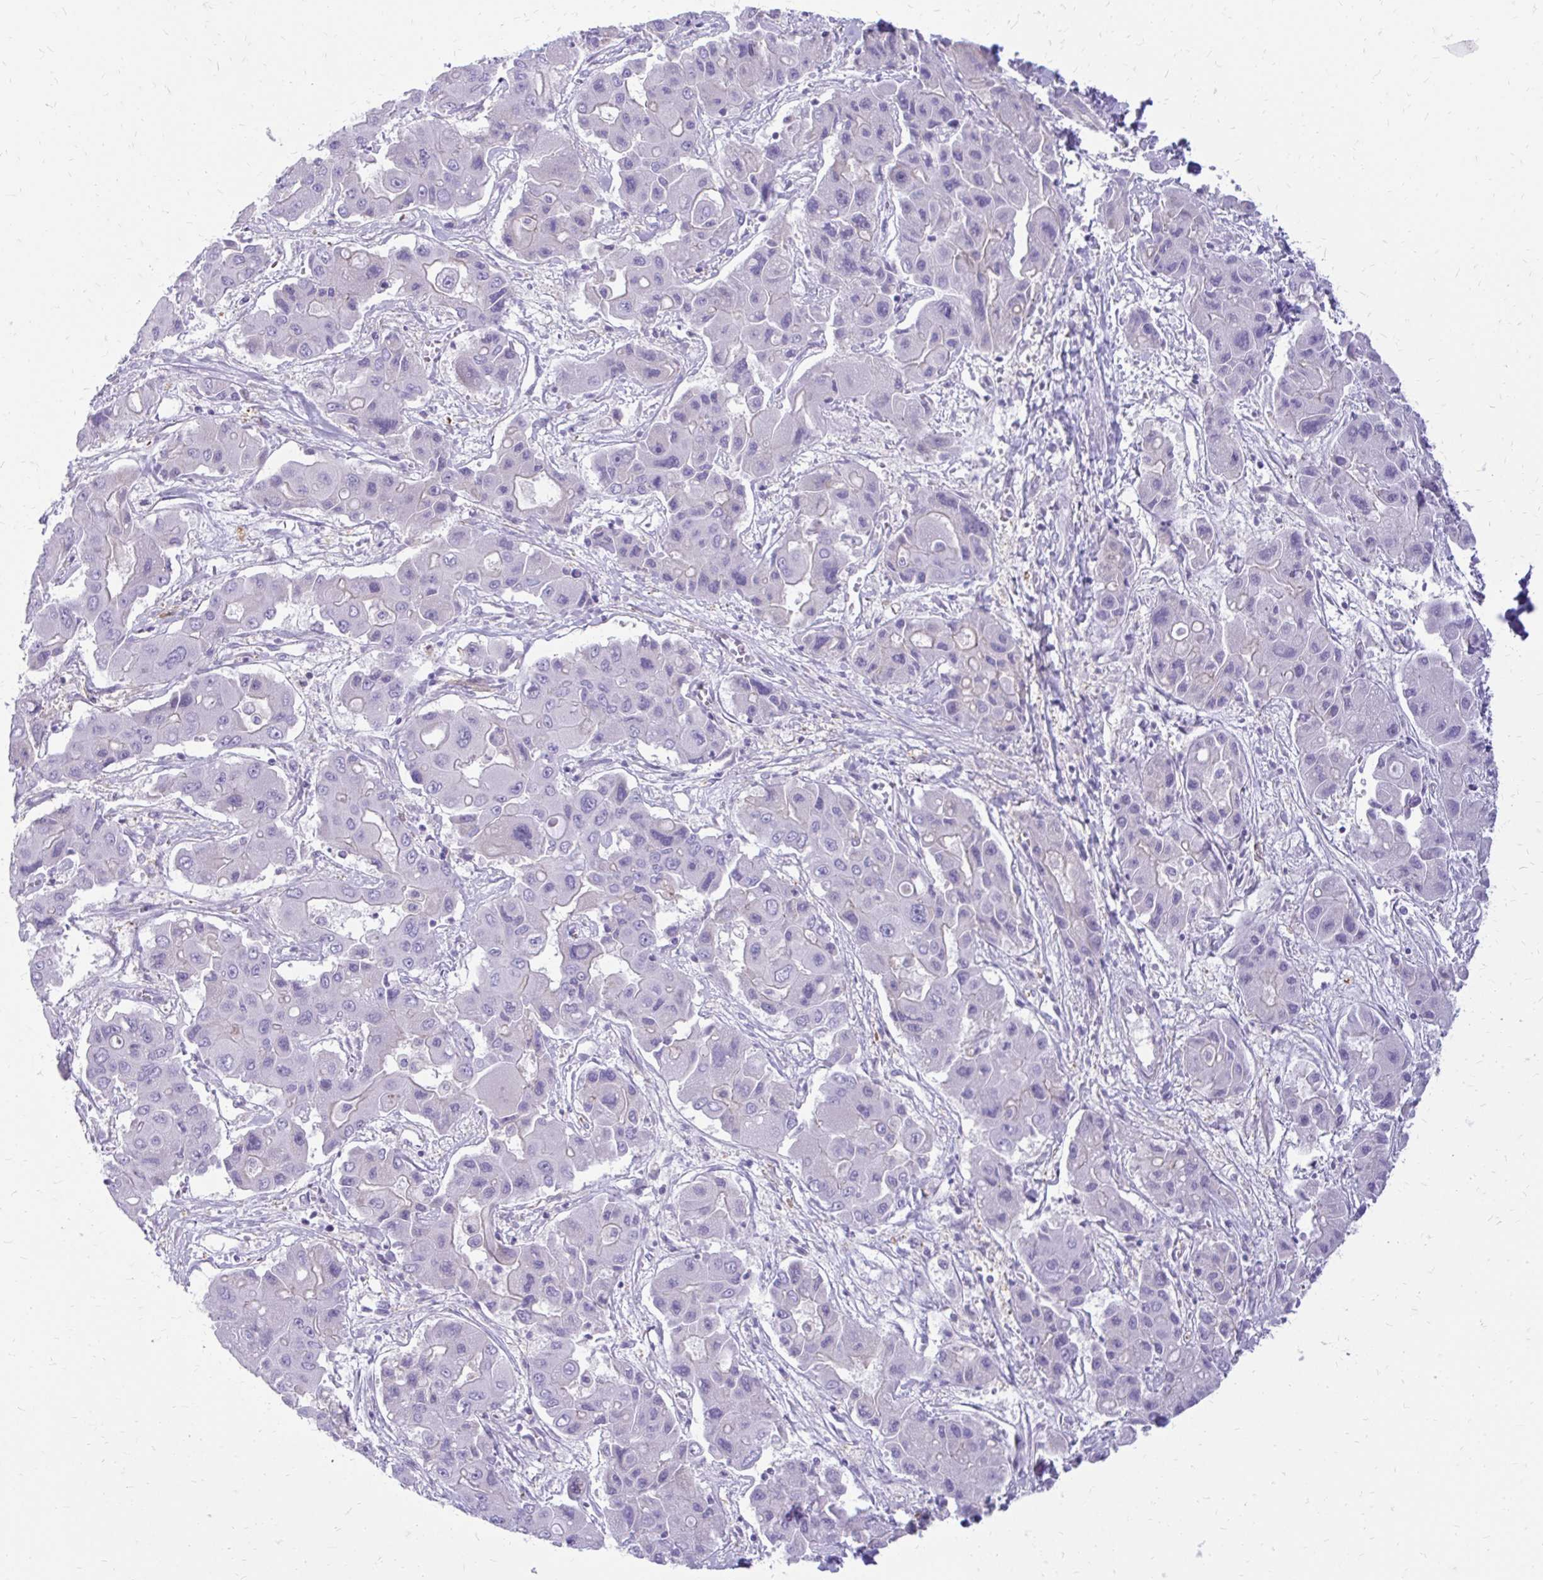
{"staining": {"intensity": "negative", "quantity": "none", "location": "none"}, "tissue": "liver cancer", "cell_type": "Tumor cells", "image_type": "cancer", "snomed": [{"axis": "morphology", "description": "Cholangiocarcinoma"}, {"axis": "topography", "description": "Liver"}], "caption": "Immunohistochemistry of human liver cancer (cholangiocarcinoma) reveals no staining in tumor cells.", "gene": "SIGLEC11", "patient": {"sex": "male", "age": 67}}